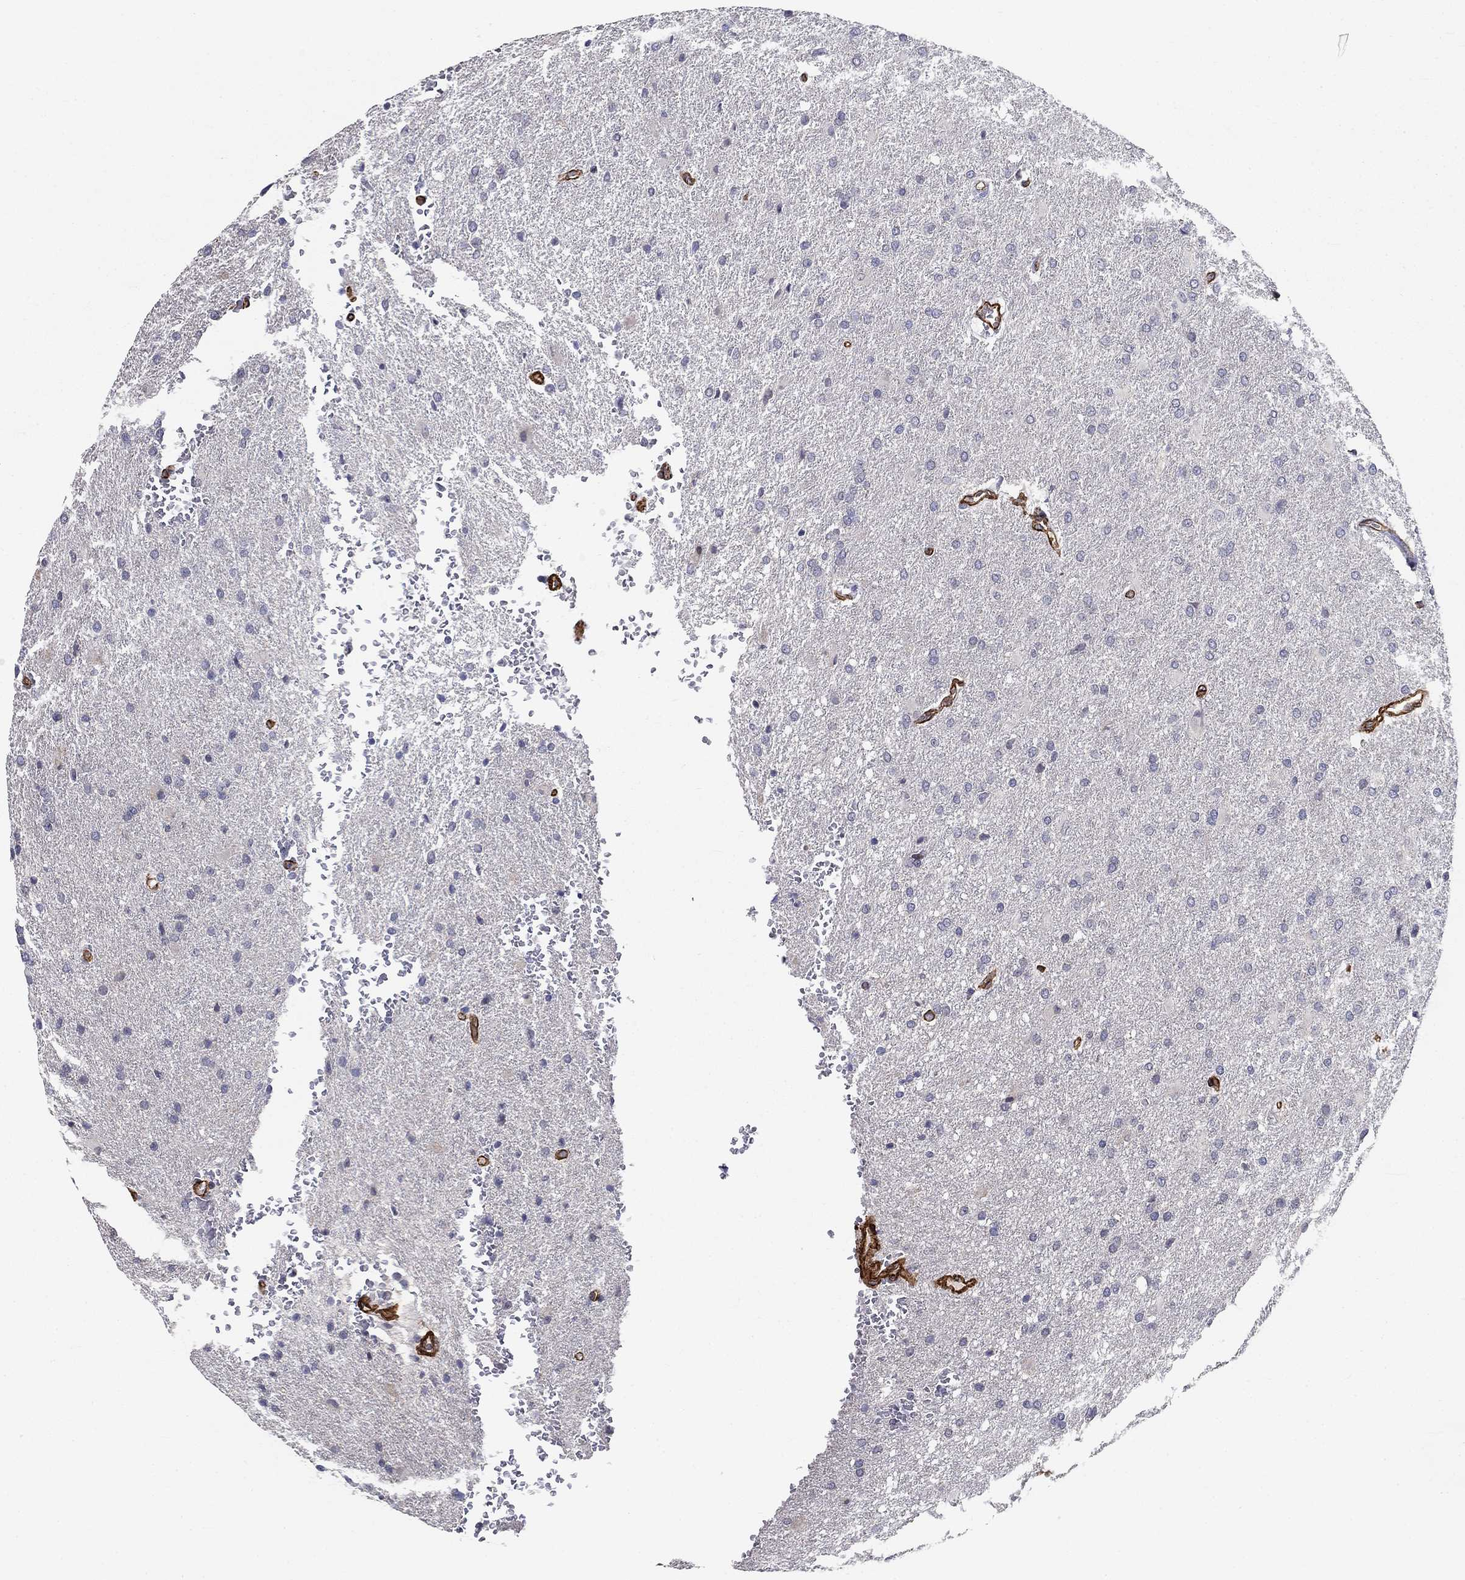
{"staining": {"intensity": "negative", "quantity": "none", "location": "none"}, "tissue": "glioma", "cell_type": "Tumor cells", "image_type": "cancer", "snomed": [{"axis": "morphology", "description": "Glioma, malignant, High grade"}, {"axis": "topography", "description": "Brain"}], "caption": "Immunohistochemical staining of human malignant glioma (high-grade) displays no significant expression in tumor cells. (DAB immunohistochemistry, high magnification).", "gene": "SYNC", "patient": {"sex": "male", "age": 68}}